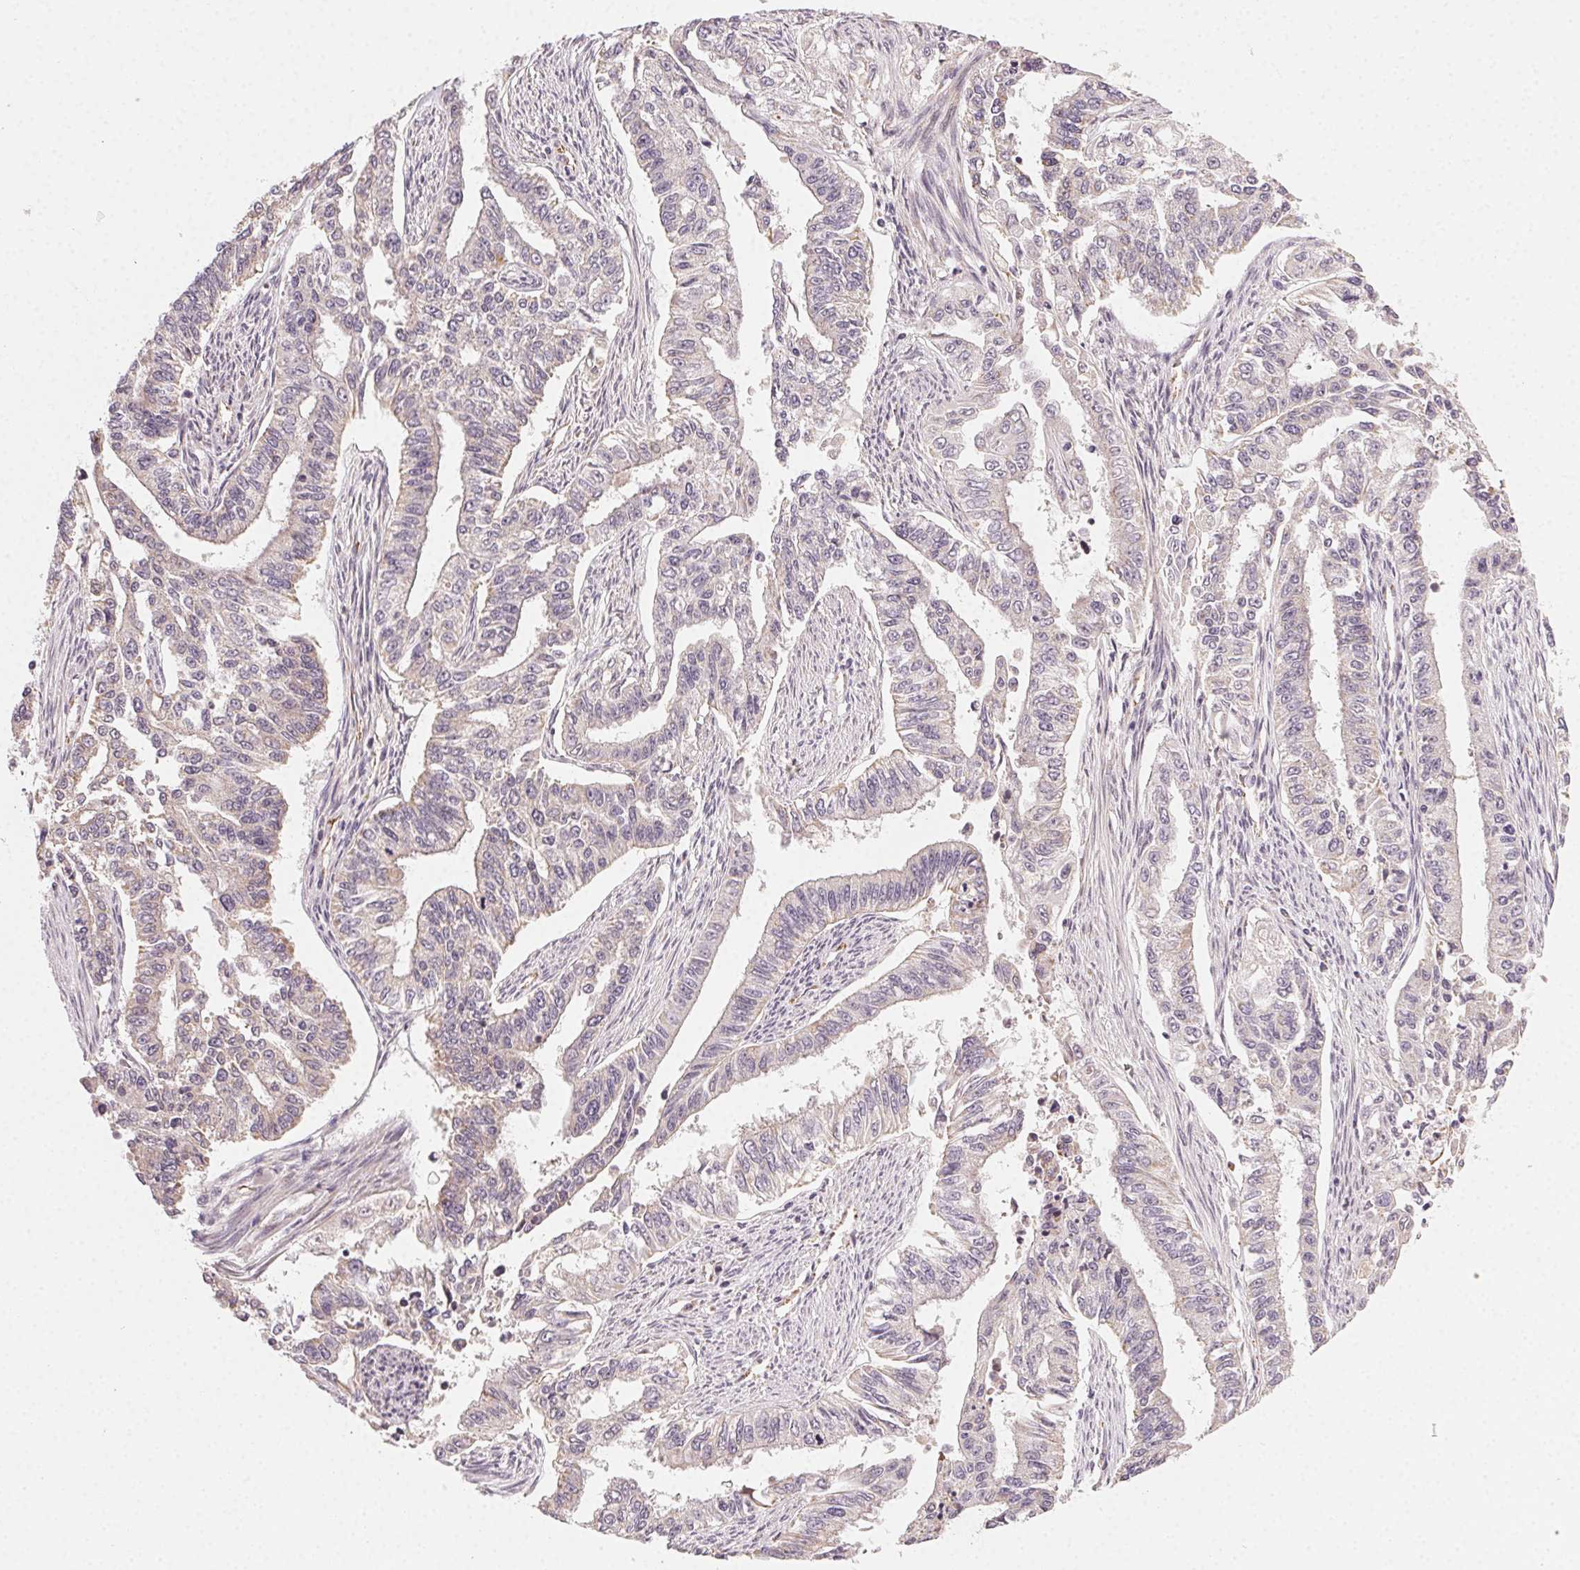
{"staining": {"intensity": "negative", "quantity": "none", "location": "none"}, "tissue": "endometrial cancer", "cell_type": "Tumor cells", "image_type": "cancer", "snomed": [{"axis": "morphology", "description": "Adenocarcinoma, NOS"}, {"axis": "topography", "description": "Uterus"}], "caption": "Immunohistochemistry (IHC) histopathology image of neoplastic tissue: human endometrial cancer (adenocarcinoma) stained with DAB exhibits no significant protein positivity in tumor cells.", "gene": "NCOA4", "patient": {"sex": "female", "age": 59}}